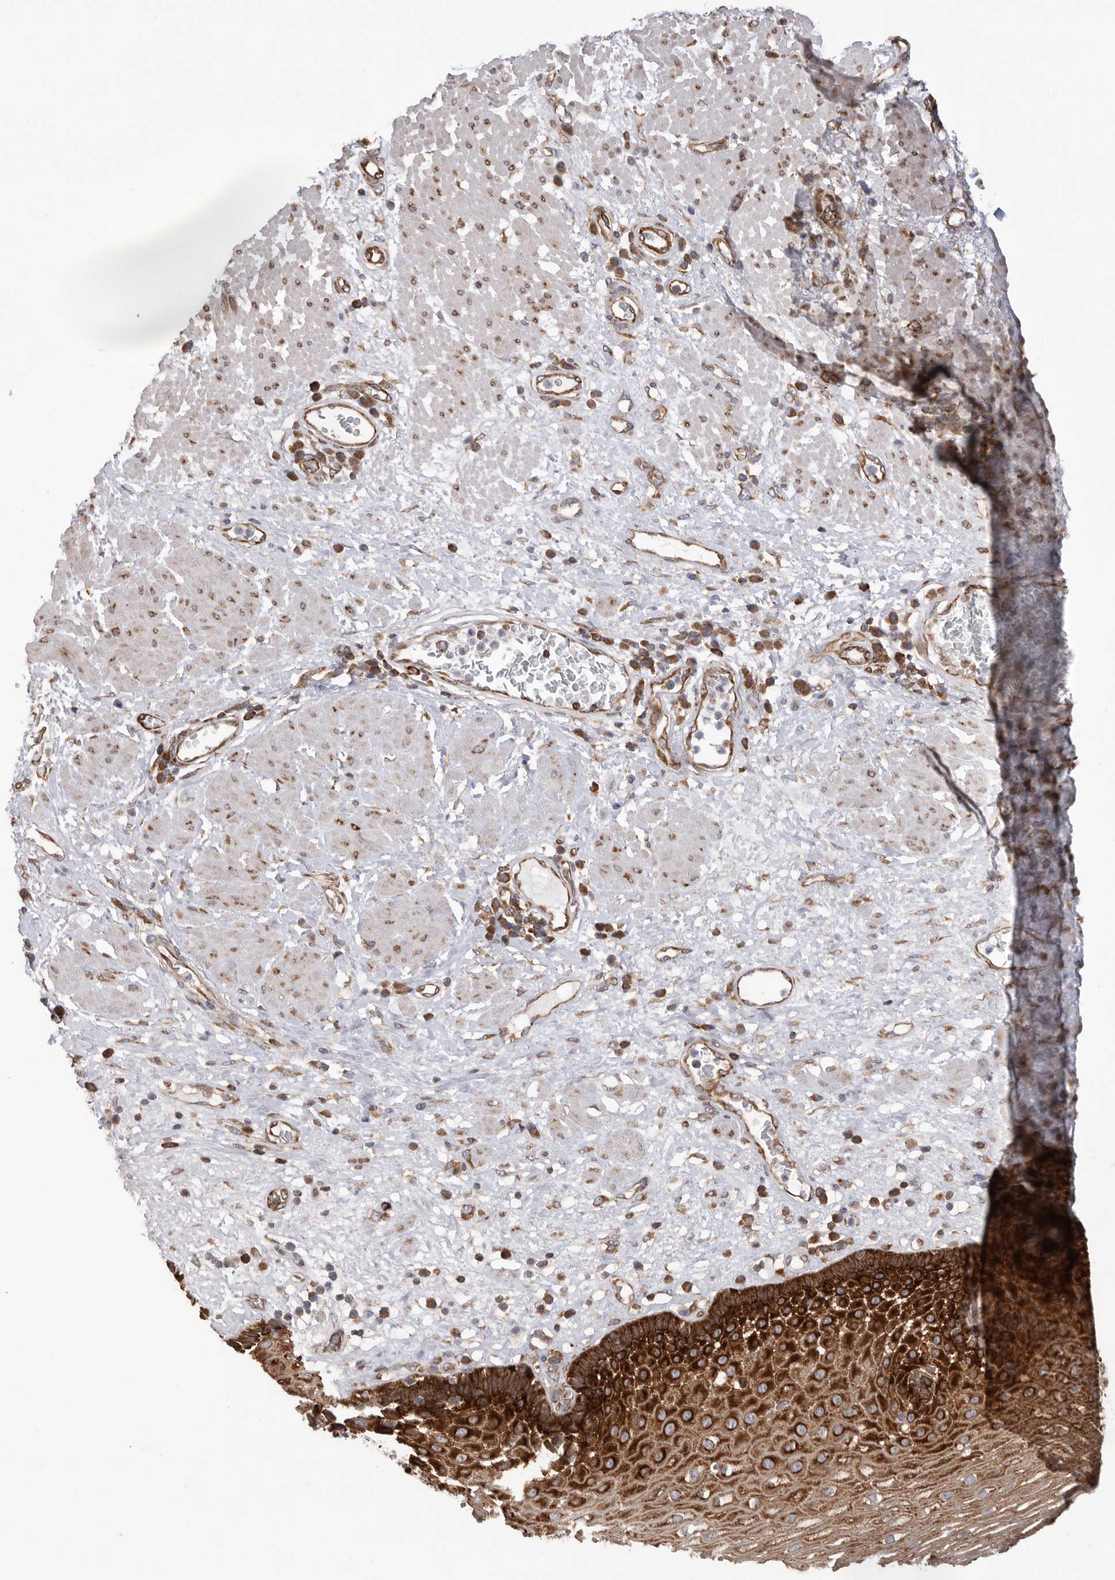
{"staining": {"intensity": "strong", "quantity": ">75%", "location": "cytoplasmic/membranous"}, "tissue": "esophagus", "cell_type": "Squamous epithelial cells", "image_type": "normal", "snomed": [{"axis": "morphology", "description": "Normal tissue, NOS"}, {"axis": "morphology", "description": "Adenocarcinoma, NOS"}, {"axis": "topography", "description": "Esophagus"}], "caption": "Immunohistochemistry staining of benign esophagus, which reveals high levels of strong cytoplasmic/membranous expression in approximately >75% of squamous epithelial cells indicating strong cytoplasmic/membranous protein expression. The staining was performed using DAB (3,3'-diaminobenzidine) (brown) for protein detection and nuclei were counterstained in hematoxylin (blue).", "gene": "SERBP1", "patient": {"sex": "male", "age": 62}}